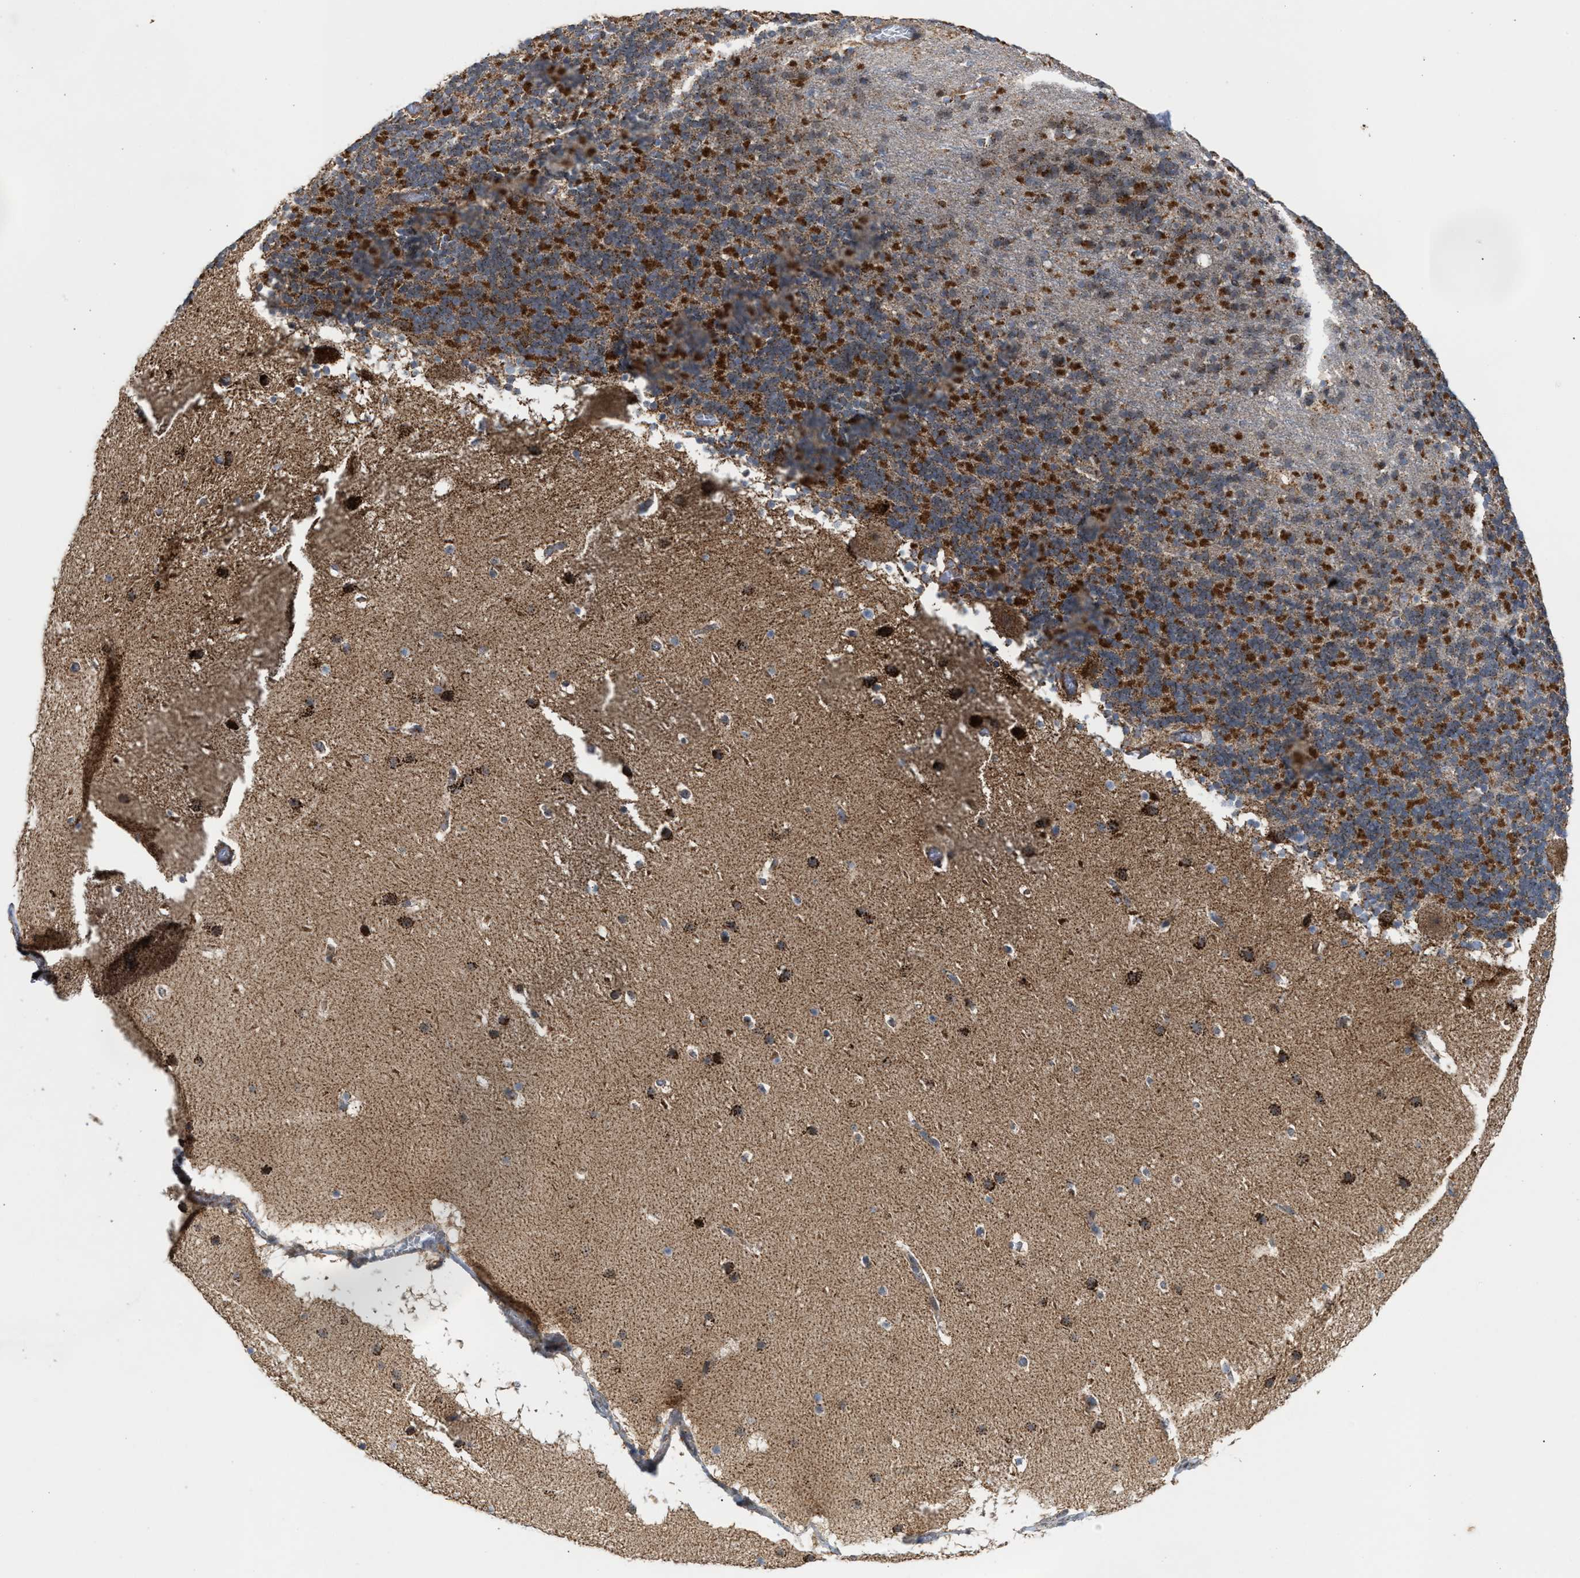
{"staining": {"intensity": "strong", "quantity": "25%-75%", "location": "cytoplasmic/membranous"}, "tissue": "cerebellum", "cell_type": "Cells in granular layer", "image_type": "normal", "snomed": [{"axis": "morphology", "description": "Normal tissue, NOS"}, {"axis": "topography", "description": "Cerebellum"}], "caption": "Immunohistochemical staining of benign cerebellum shows high levels of strong cytoplasmic/membranous staining in approximately 25%-75% of cells in granular layer. The protein of interest is stained brown, and the nuclei are stained in blue (DAB (3,3'-diaminobenzidine) IHC with brightfield microscopy, high magnification).", "gene": "TACO1", "patient": {"sex": "male", "age": 45}}